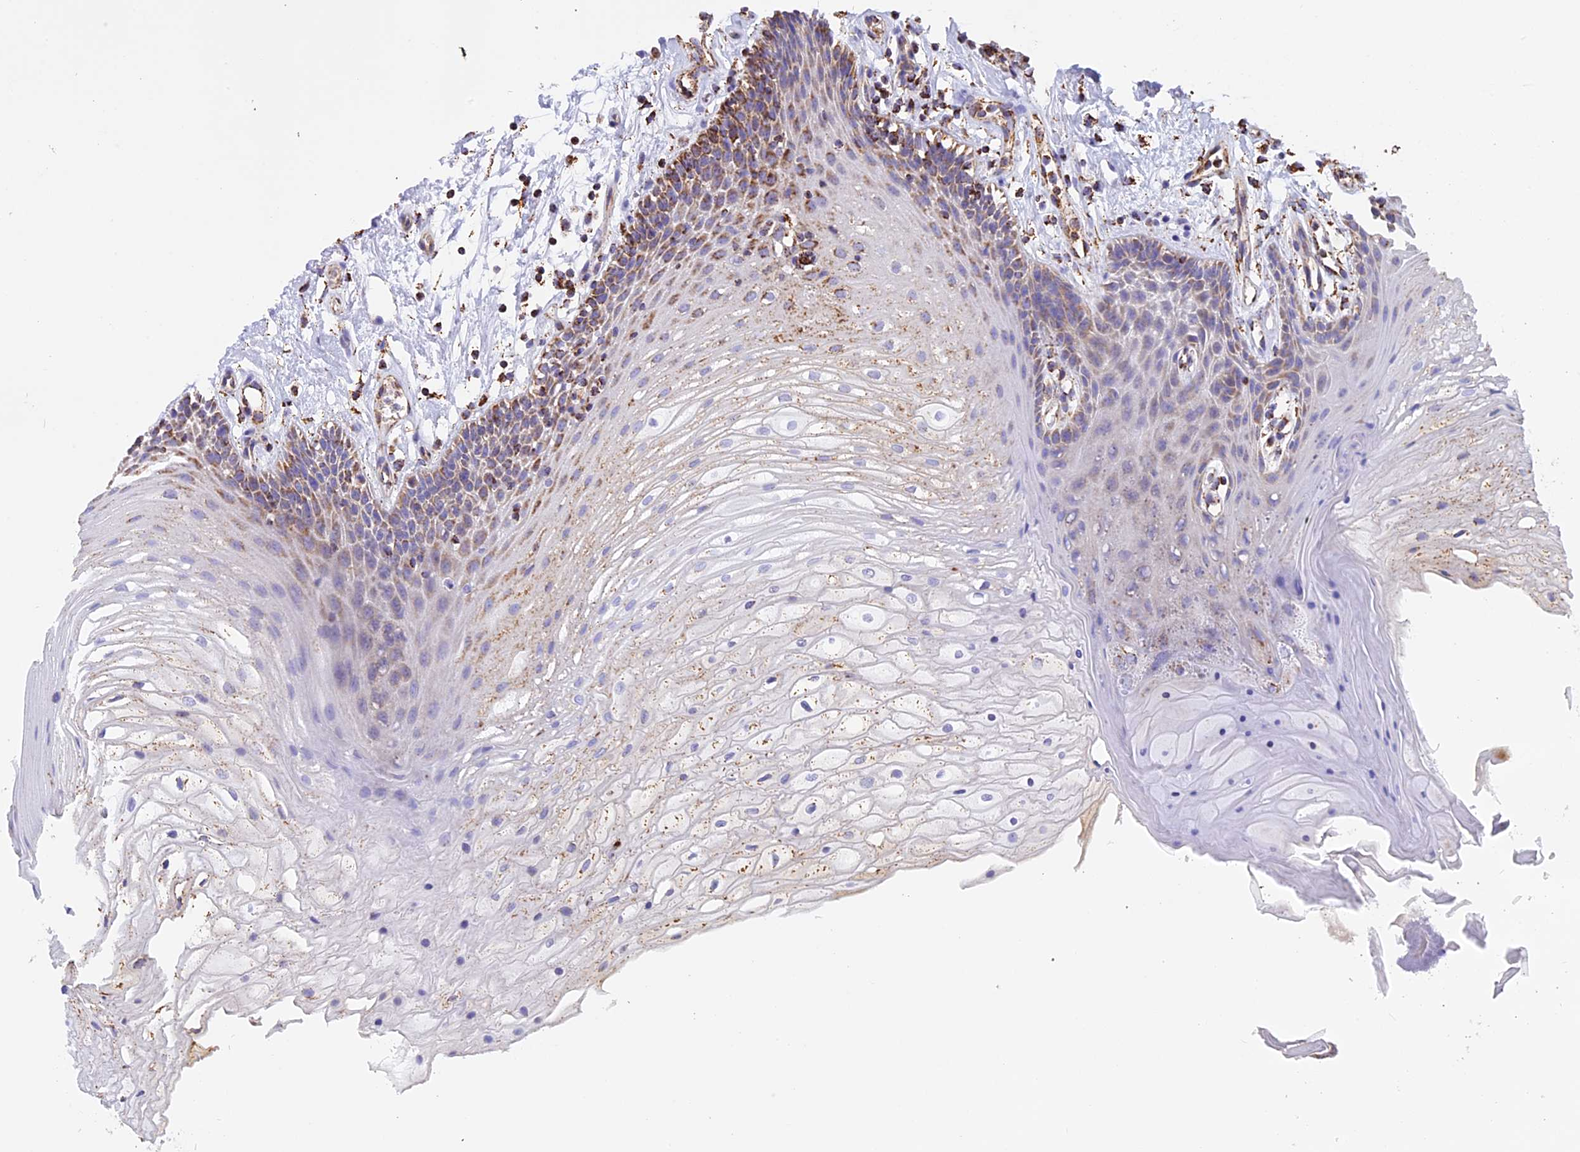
{"staining": {"intensity": "moderate", "quantity": "25%-75%", "location": "cytoplasmic/membranous"}, "tissue": "oral mucosa", "cell_type": "Squamous epithelial cells", "image_type": "normal", "snomed": [{"axis": "morphology", "description": "Normal tissue, NOS"}, {"axis": "topography", "description": "Oral tissue"}], "caption": "Oral mucosa stained for a protein exhibits moderate cytoplasmic/membranous positivity in squamous epithelial cells. (brown staining indicates protein expression, while blue staining denotes nuclei).", "gene": "KCNG1", "patient": {"sex": "female", "age": 80}}